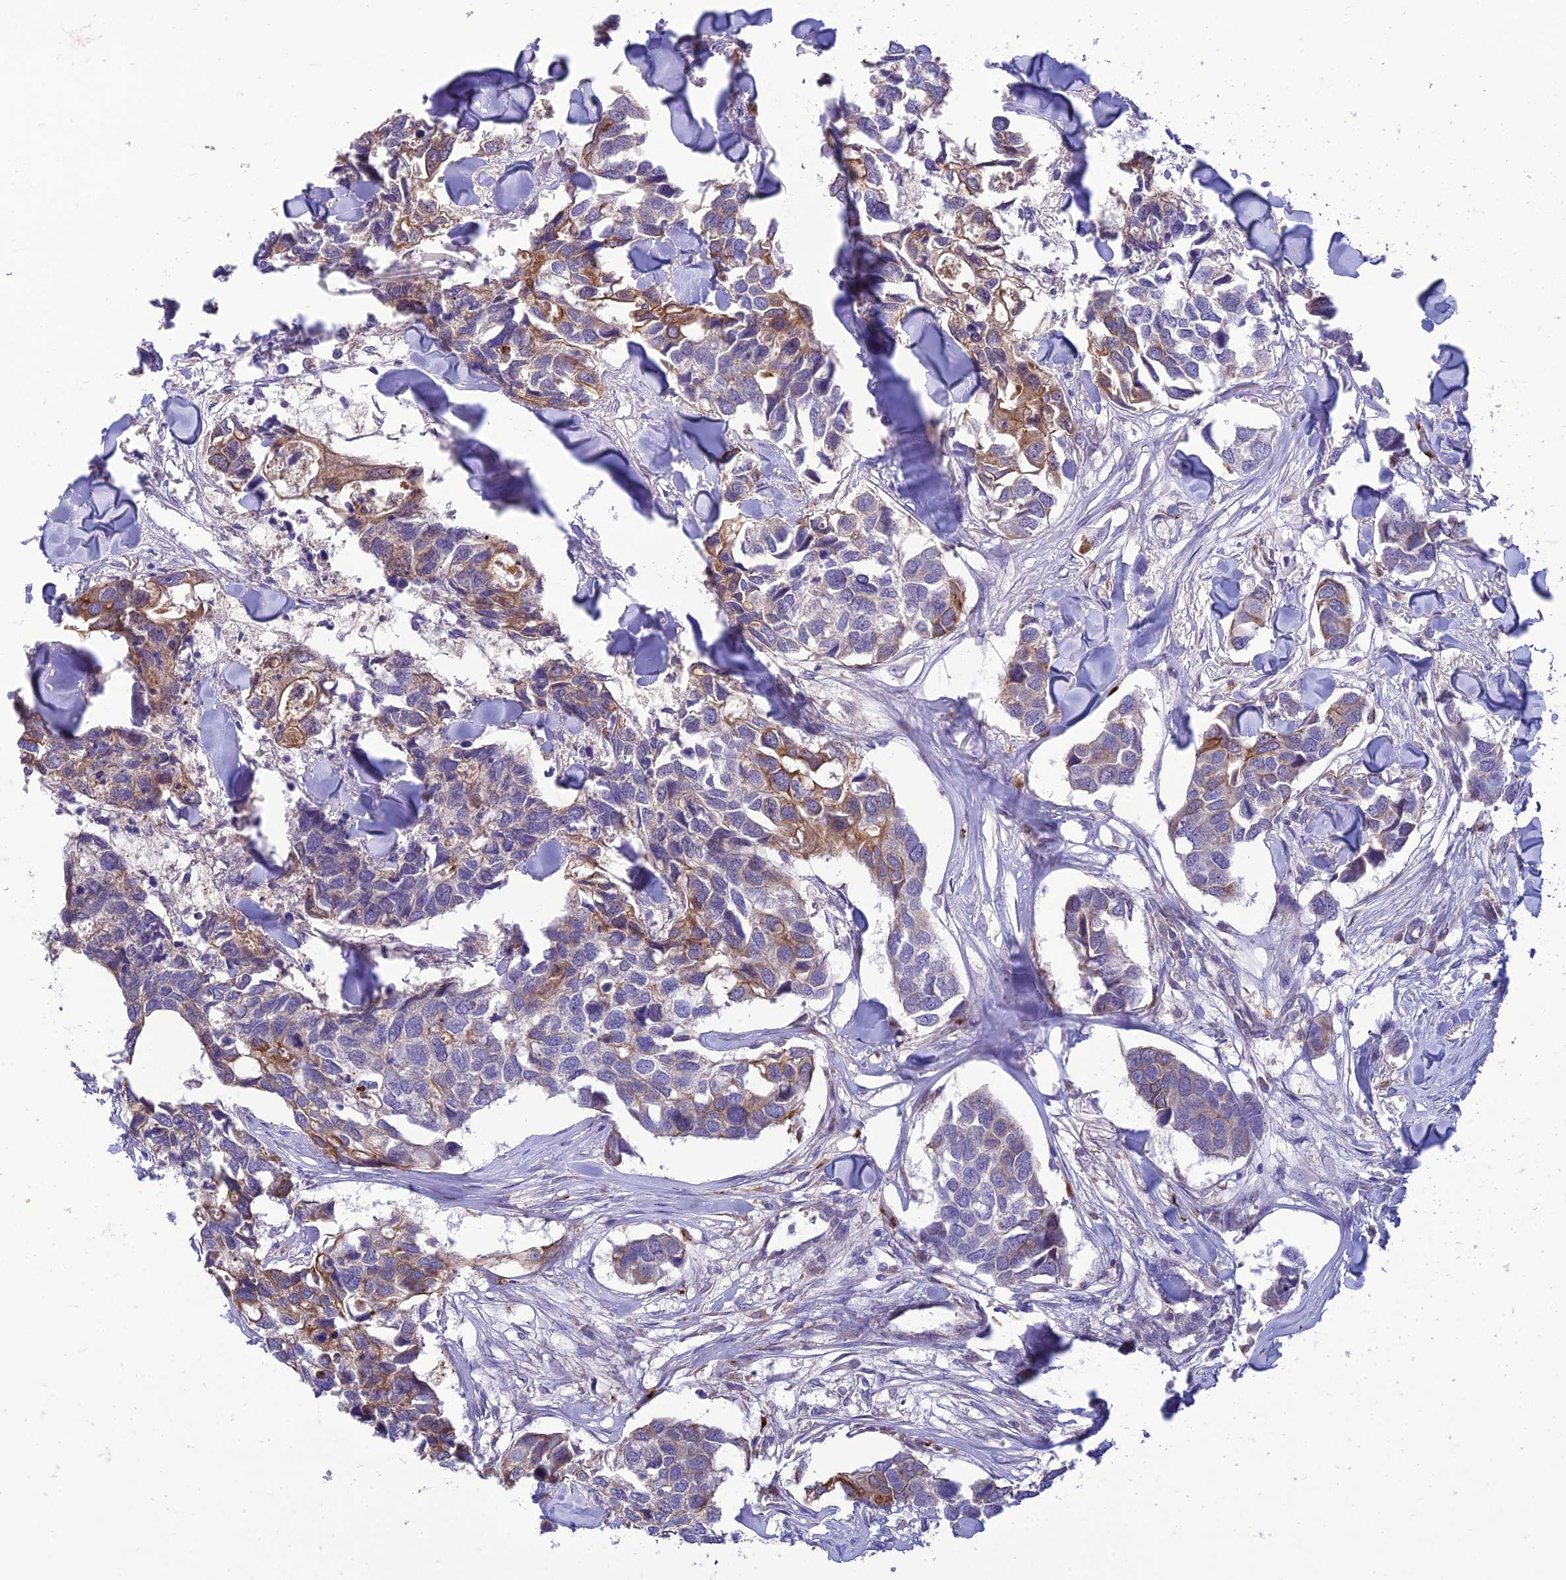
{"staining": {"intensity": "moderate", "quantity": "<25%", "location": "cytoplasmic/membranous"}, "tissue": "breast cancer", "cell_type": "Tumor cells", "image_type": "cancer", "snomed": [{"axis": "morphology", "description": "Duct carcinoma"}, {"axis": "topography", "description": "Breast"}], "caption": "Protein expression analysis of human breast invasive ductal carcinoma reveals moderate cytoplasmic/membranous staining in approximately <25% of tumor cells.", "gene": "IRAK3", "patient": {"sex": "female", "age": 83}}